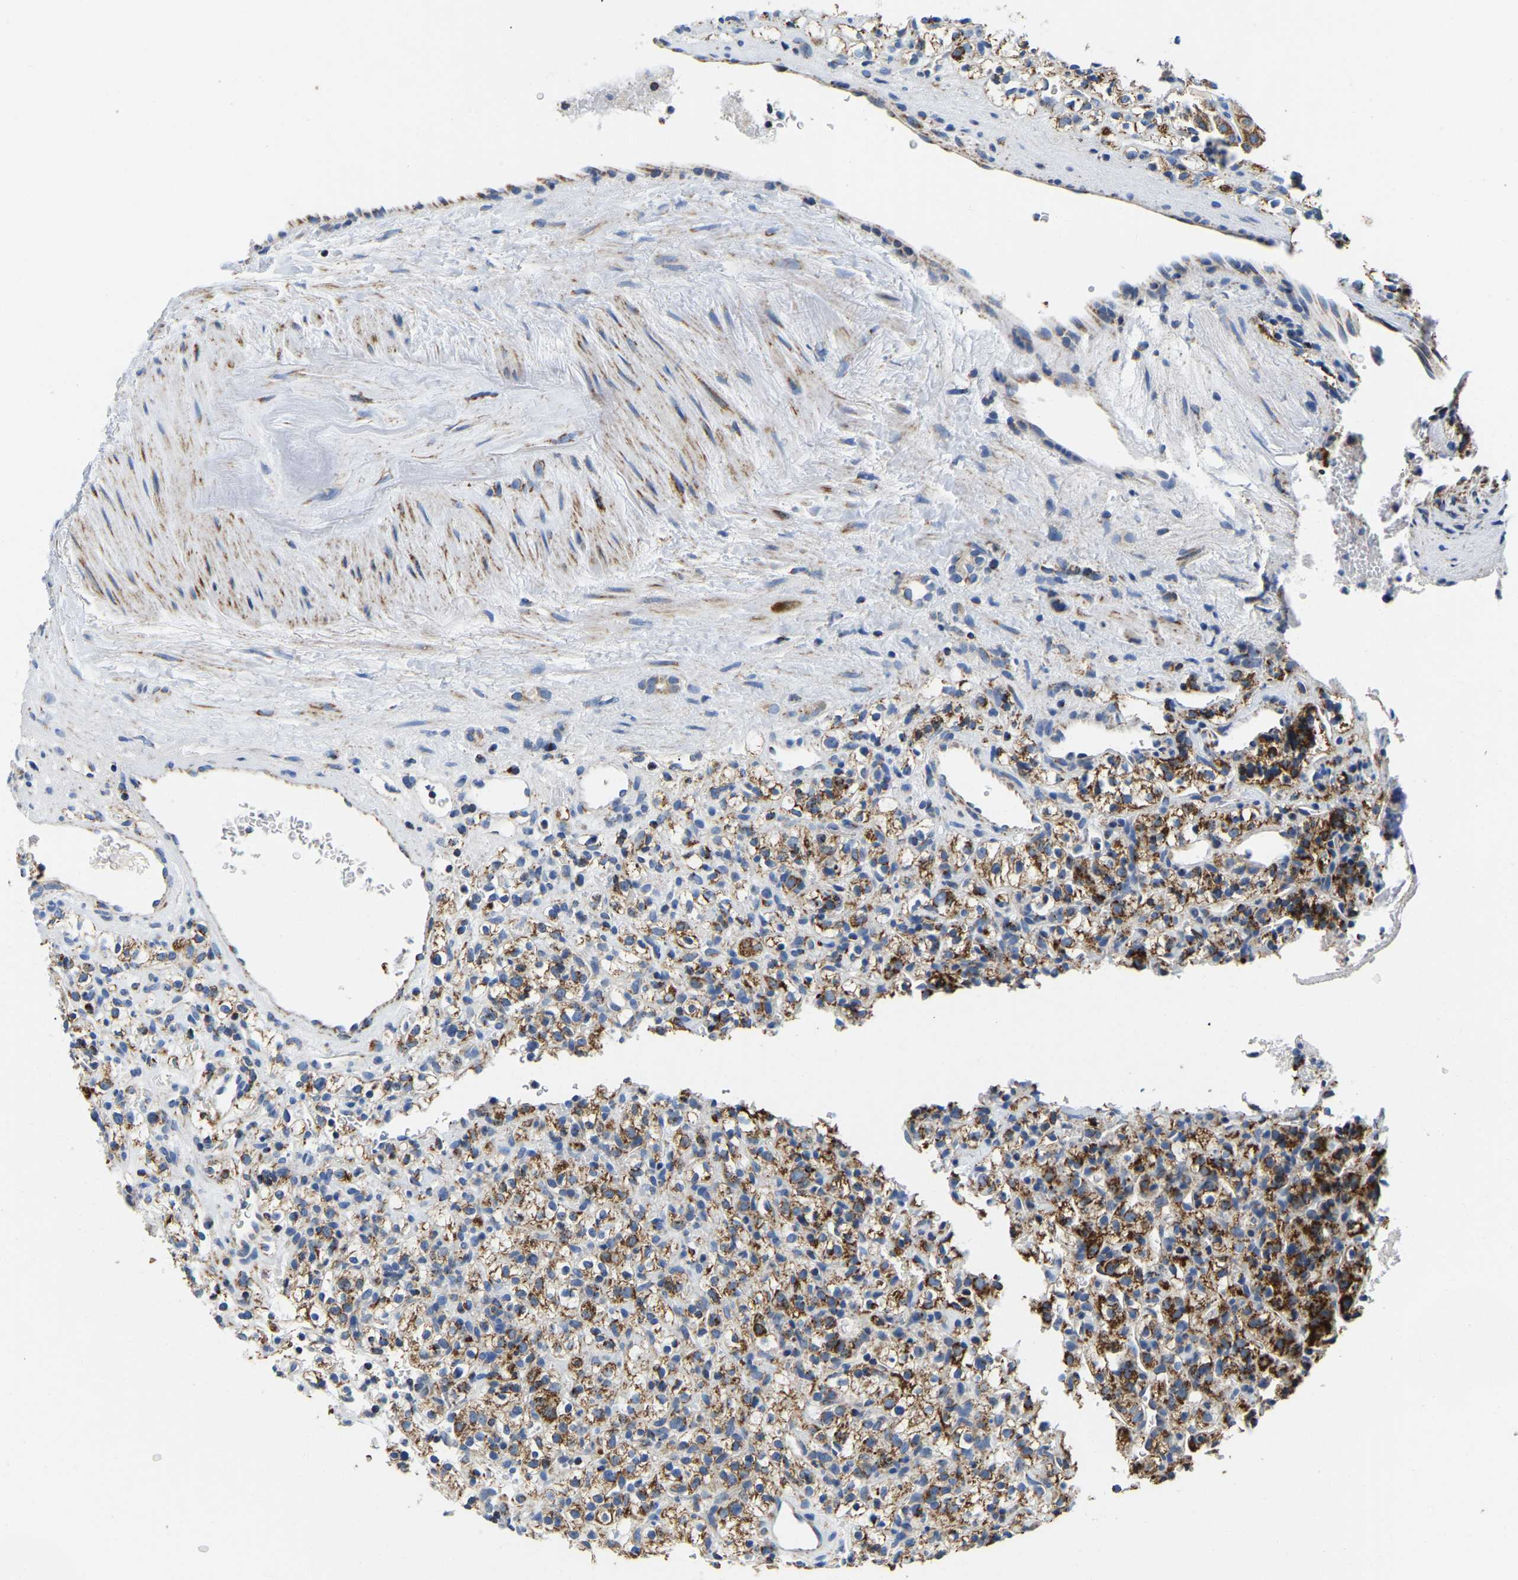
{"staining": {"intensity": "strong", "quantity": "25%-75%", "location": "cytoplasmic/membranous"}, "tissue": "renal cancer", "cell_type": "Tumor cells", "image_type": "cancer", "snomed": [{"axis": "morphology", "description": "Normal tissue, NOS"}, {"axis": "morphology", "description": "Adenocarcinoma, NOS"}, {"axis": "topography", "description": "Kidney"}], "caption": "High-power microscopy captured an IHC histopathology image of adenocarcinoma (renal), revealing strong cytoplasmic/membranous staining in approximately 25%-75% of tumor cells.", "gene": "SFXN1", "patient": {"sex": "female", "age": 72}}